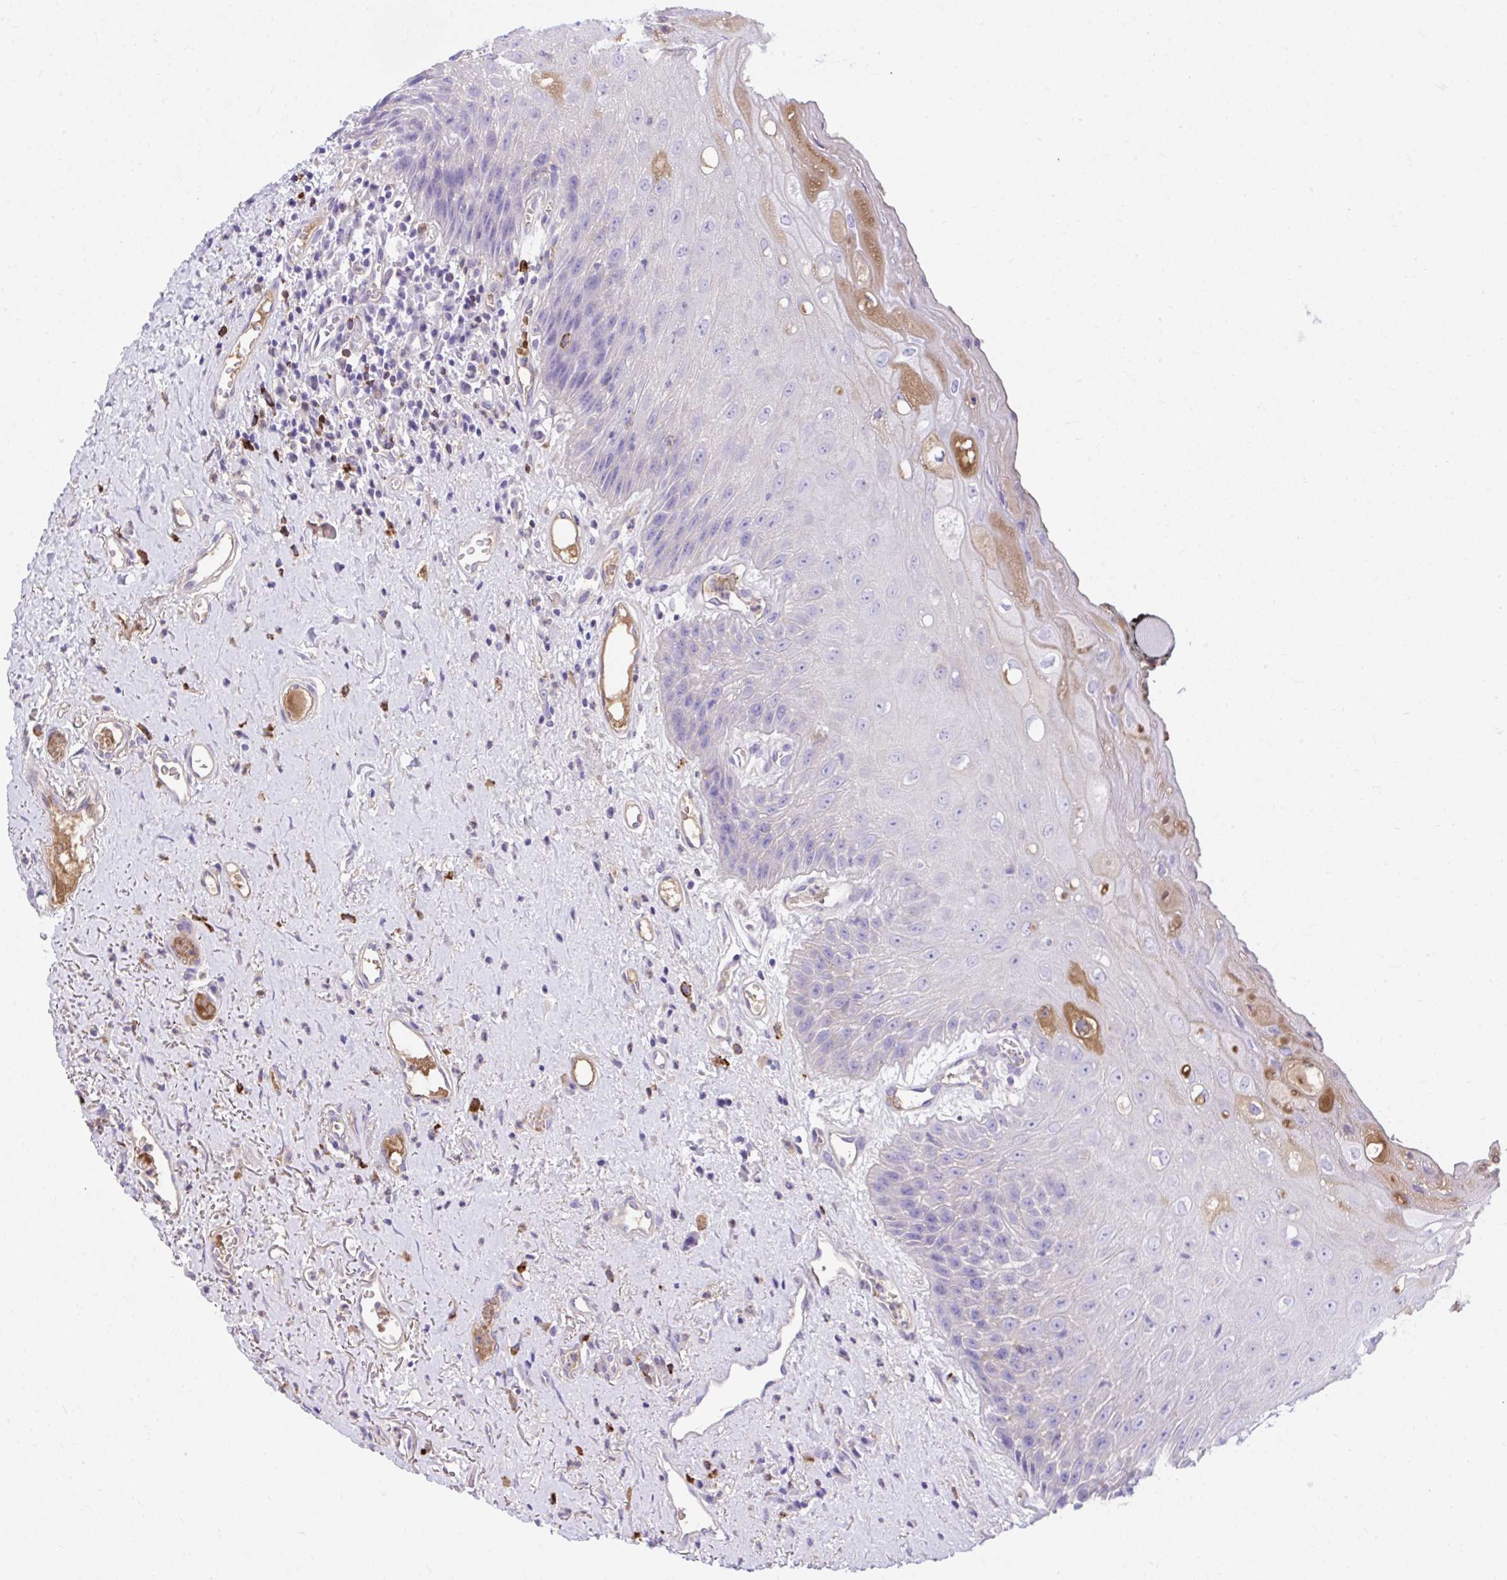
{"staining": {"intensity": "moderate", "quantity": "<25%", "location": "cytoplasmic/membranous"}, "tissue": "oral mucosa", "cell_type": "Squamous epithelial cells", "image_type": "normal", "snomed": [{"axis": "morphology", "description": "Normal tissue, NOS"}, {"axis": "morphology", "description": "Squamous cell carcinoma, NOS"}, {"axis": "topography", "description": "Oral tissue"}, {"axis": "topography", "description": "Peripheral nerve tissue"}, {"axis": "topography", "description": "Head-Neck"}], "caption": "Protein staining of benign oral mucosa exhibits moderate cytoplasmic/membranous positivity in approximately <25% of squamous epithelial cells. The staining was performed using DAB to visualize the protein expression in brown, while the nuclei were stained in blue with hematoxylin (Magnification: 20x).", "gene": "HRG", "patient": {"sex": "female", "age": 59}}